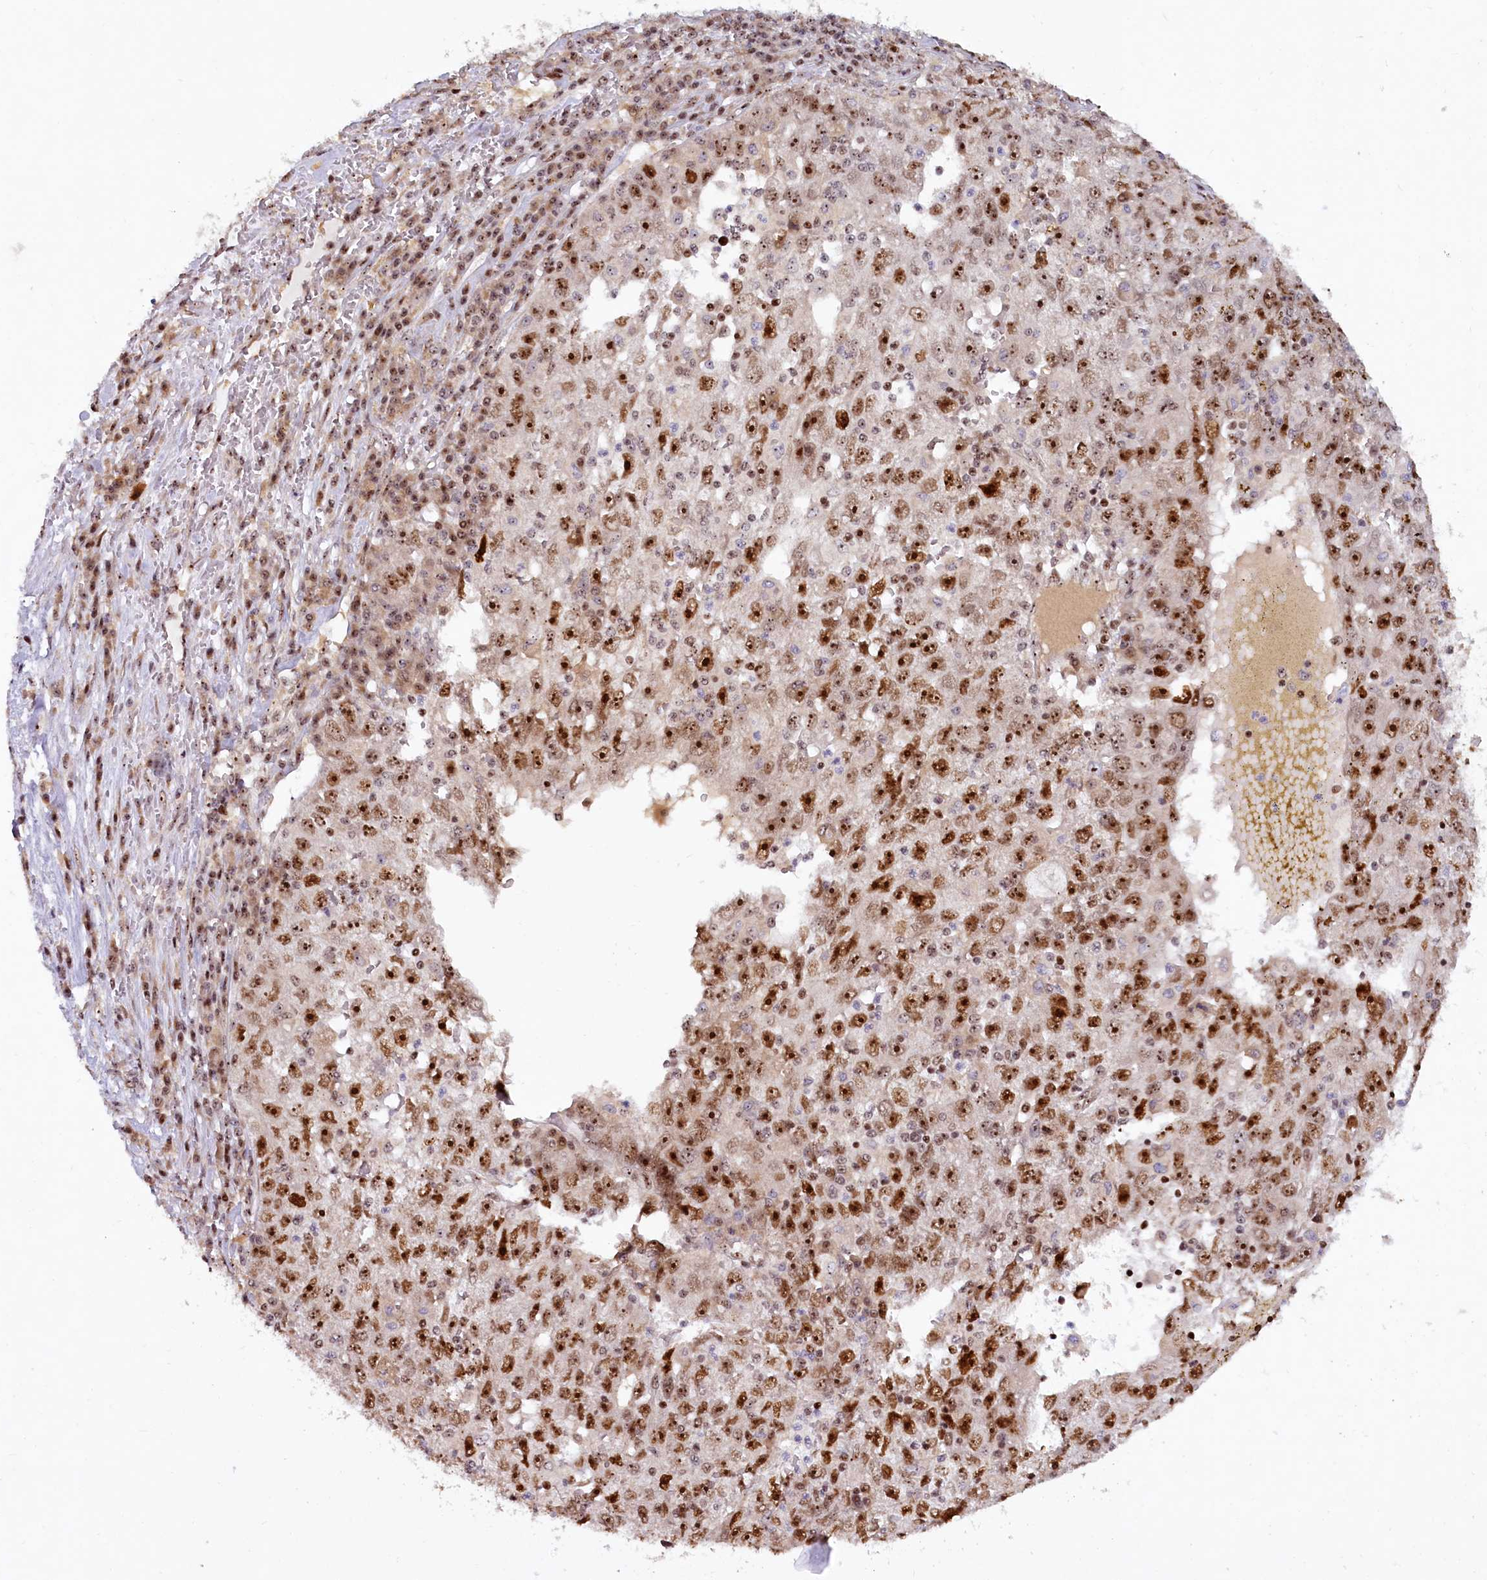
{"staining": {"intensity": "moderate", "quantity": ">75%", "location": "nuclear"}, "tissue": "liver cancer", "cell_type": "Tumor cells", "image_type": "cancer", "snomed": [{"axis": "morphology", "description": "Carcinoma, Hepatocellular, NOS"}, {"axis": "topography", "description": "Liver"}], "caption": "Approximately >75% of tumor cells in liver cancer (hepatocellular carcinoma) demonstrate moderate nuclear protein staining as visualized by brown immunohistochemical staining.", "gene": "TCOF1", "patient": {"sex": "male", "age": 49}}